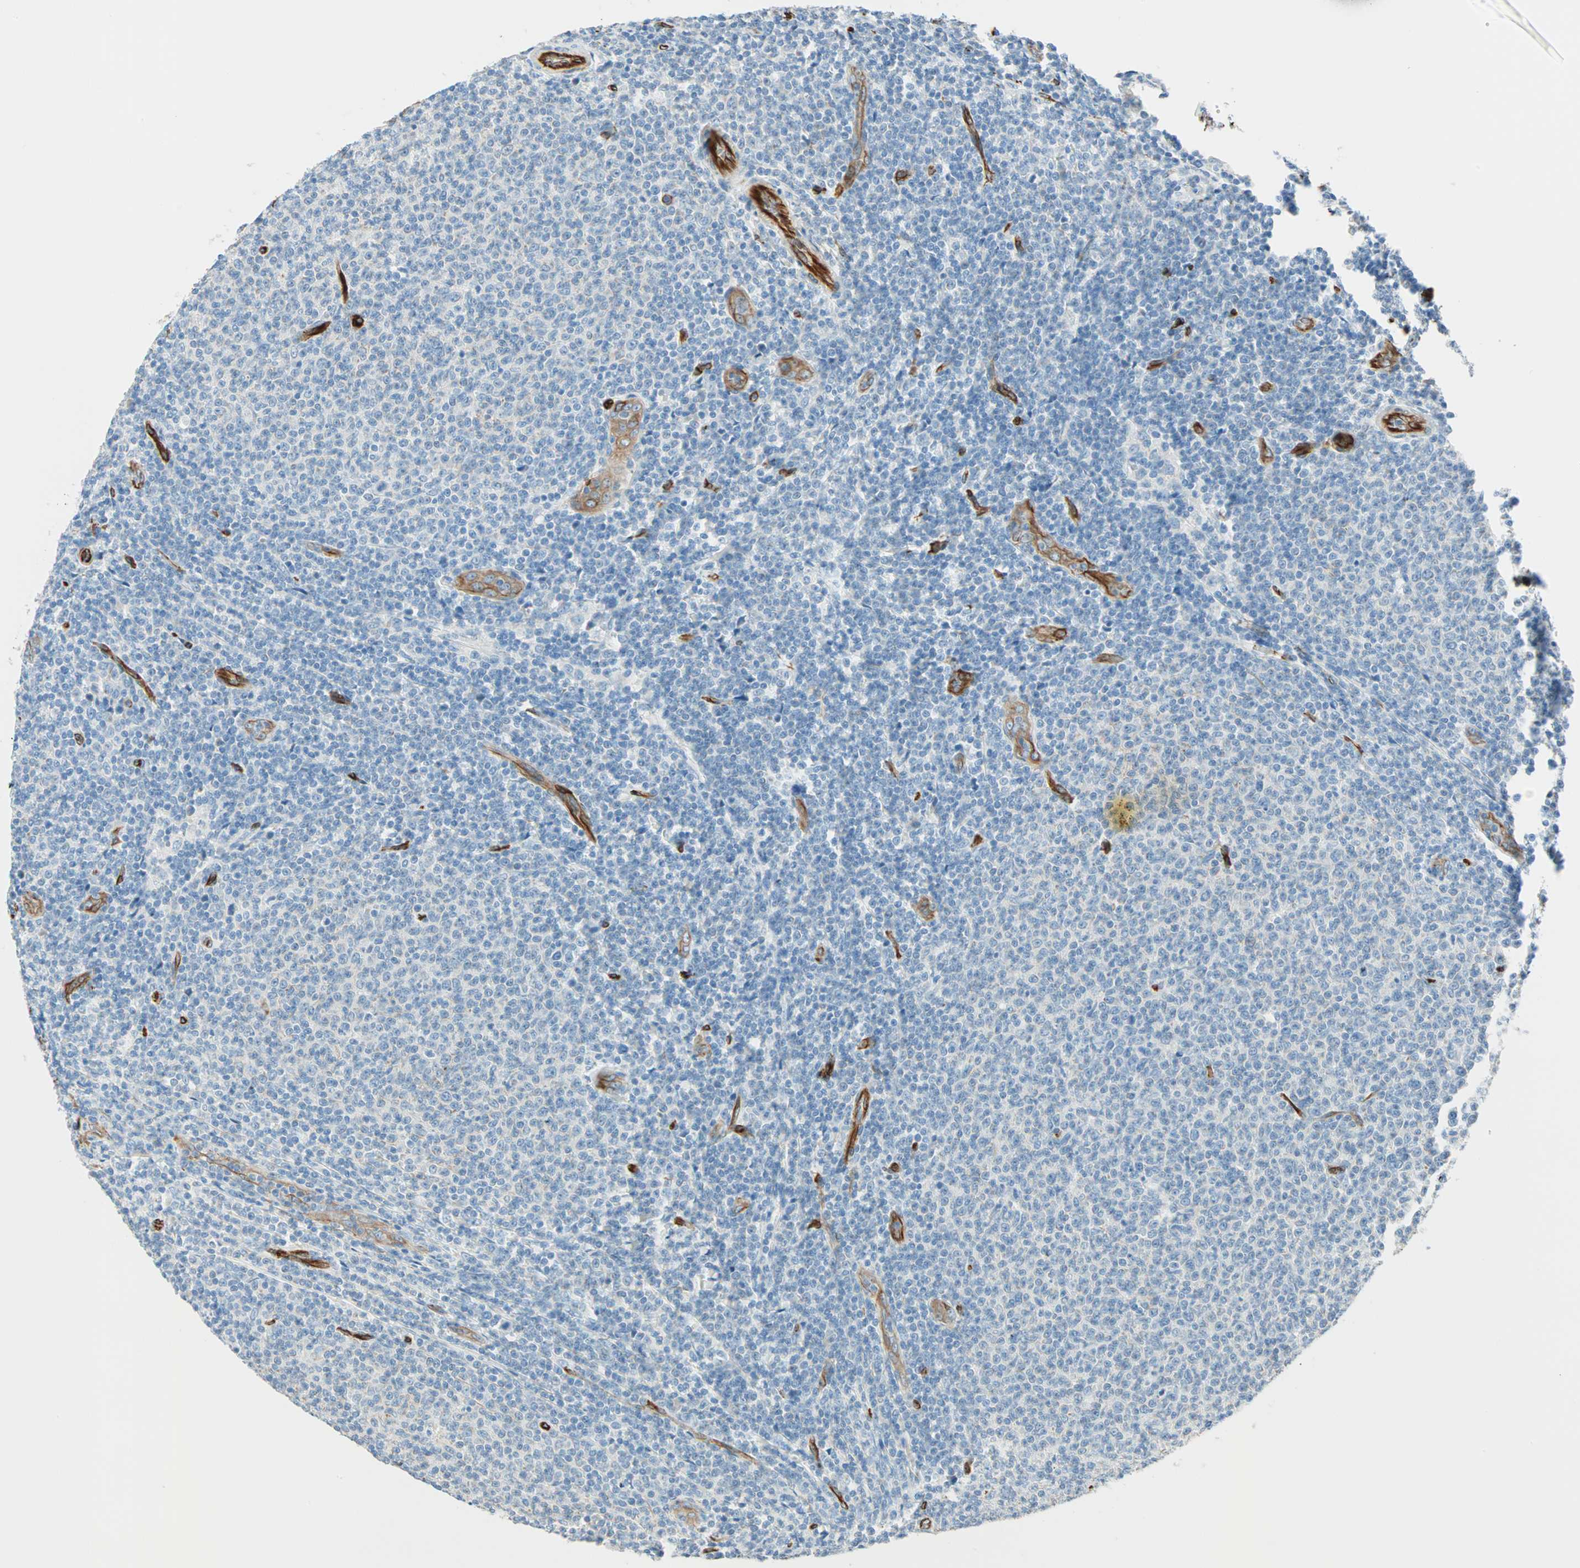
{"staining": {"intensity": "negative", "quantity": "none", "location": "none"}, "tissue": "lymphoma", "cell_type": "Tumor cells", "image_type": "cancer", "snomed": [{"axis": "morphology", "description": "Malignant lymphoma, non-Hodgkin's type, Low grade"}, {"axis": "topography", "description": "Lymph node"}], "caption": "Immunohistochemical staining of malignant lymphoma, non-Hodgkin's type (low-grade) displays no significant staining in tumor cells. The staining is performed using DAB brown chromogen with nuclei counter-stained in using hematoxylin.", "gene": "NES", "patient": {"sex": "male", "age": 66}}